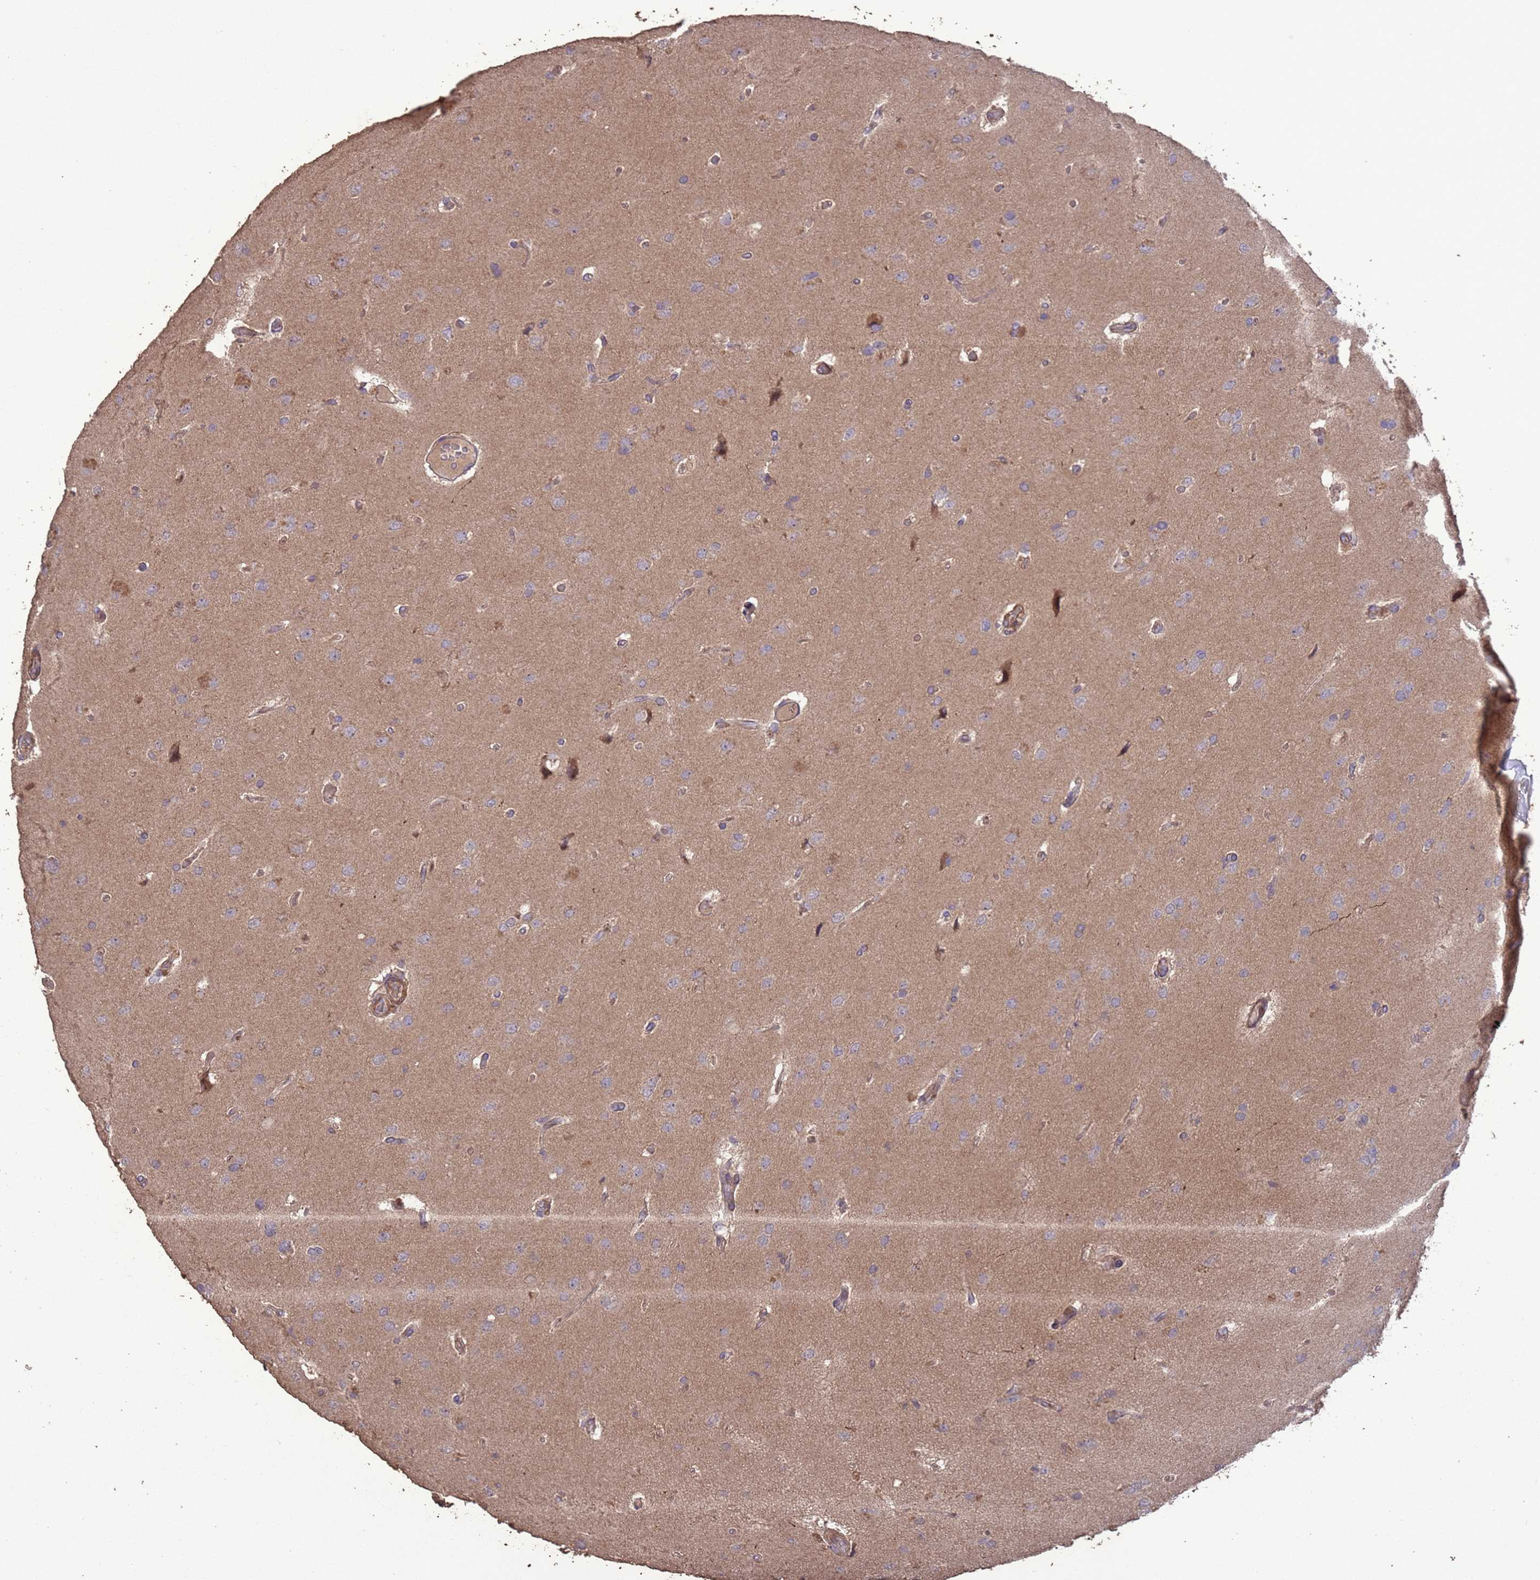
{"staining": {"intensity": "negative", "quantity": "none", "location": "none"}, "tissue": "glioma", "cell_type": "Tumor cells", "image_type": "cancer", "snomed": [{"axis": "morphology", "description": "Glioma, malignant, High grade"}, {"axis": "topography", "description": "Brain"}], "caption": "This is an IHC image of malignant glioma (high-grade). There is no staining in tumor cells.", "gene": "SLC9B2", "patient": {"sex": "male", "age": 77}}